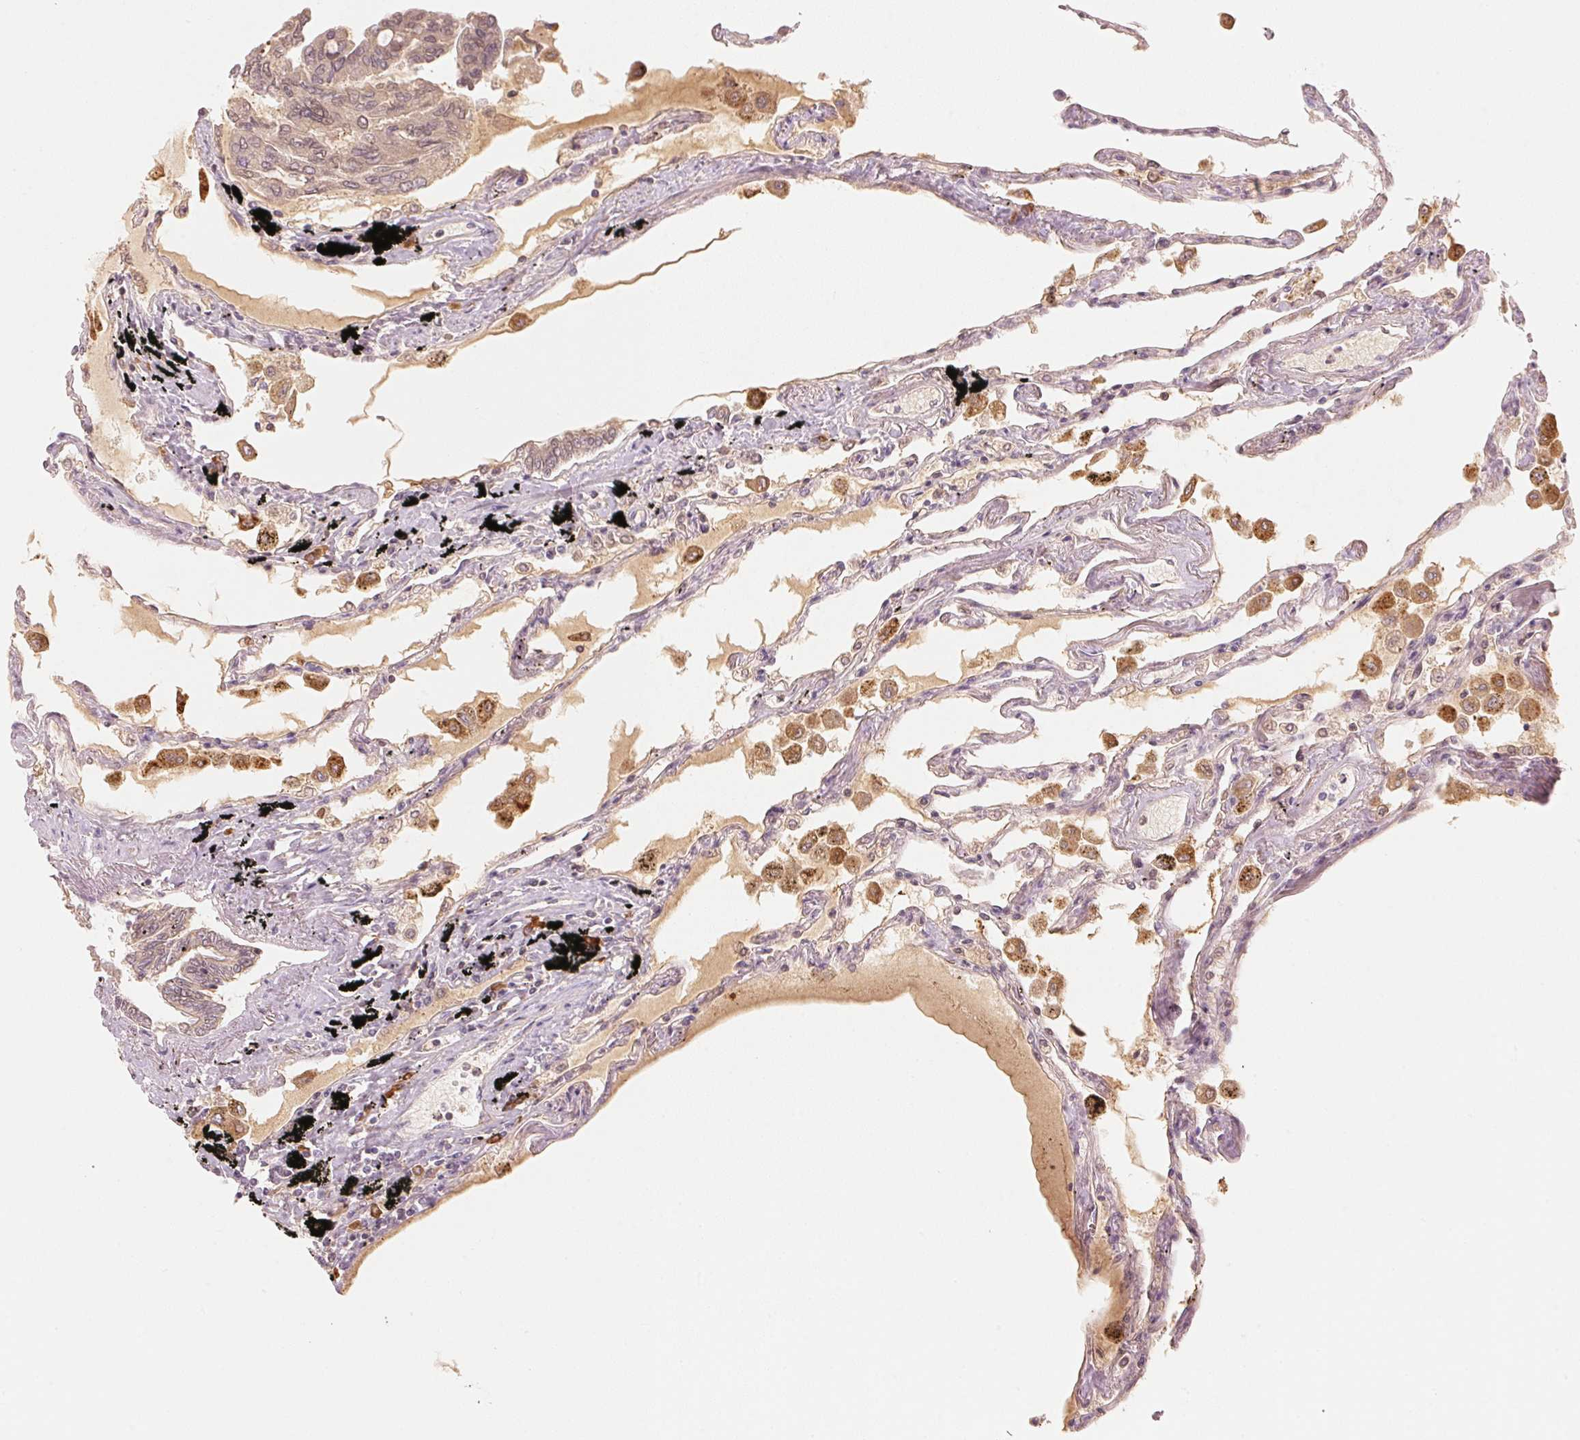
{"staining": {"intensity": "weak", "quantity": "<25%", "location": "cytoplasmic/membranous"}, "tissue": "lung", "cell_type": "Alveolar cells", "image_type": "normal", "snomed": [{"axis": "morphology", "description": "Normal tissue, NOS"}, {"axis": "morphology", "description": "Adenocarcinoma, NOS"}, {"axis": "topography", "description": "Cartilage tissue"}, {"axis": "topography", "description": "Lung"}], "caption": "High magnification brightfield microscopy of normal lung stained with DAB (brown) and counterstained with hematoxylin (blue): alveolar cells show no significant expression.", "gene": "RMDN2", "patient": {"sex": "female", "age": 67}}